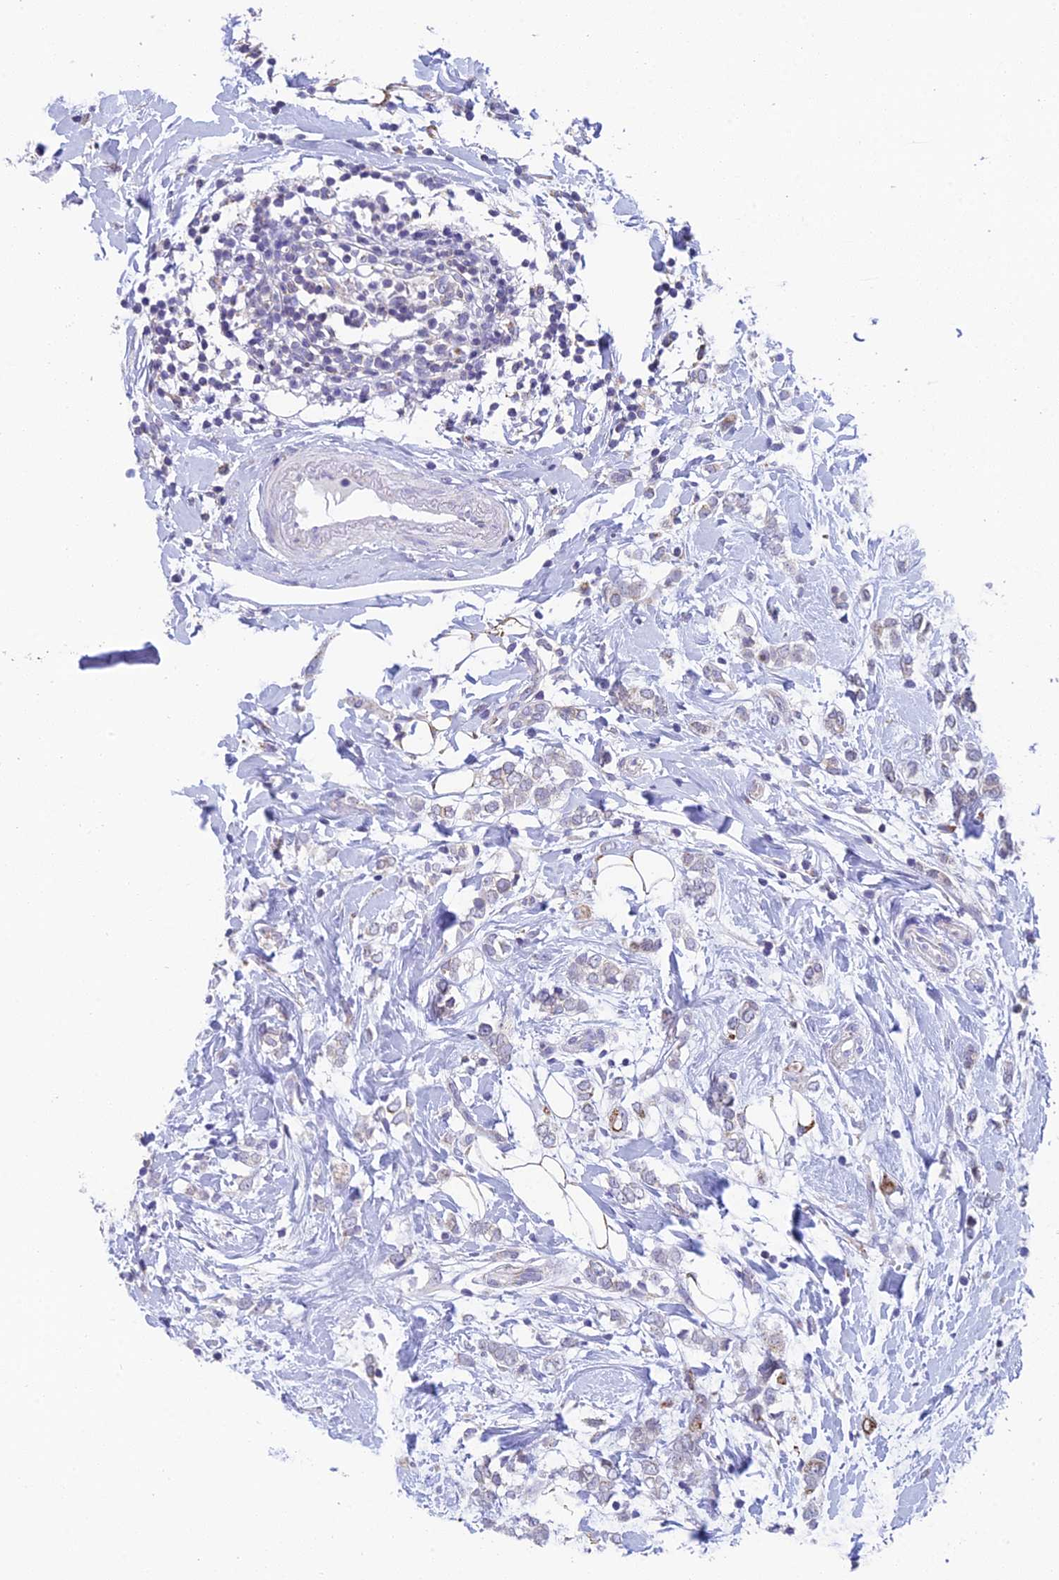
{"staining": {"intensity": "negative", "quantity": "none", "location": "none"}, "tissue": "breast cancer", "cell_type": "Tumor cells", "image_type": "cancer", "snomed": [{"axis": "morphology", "description": "Normal tissue, NOS"}, {"axis": "morphology", "description": "Lobular carcinoma"}, {"axis": "topography", "description": "Breast"}], "caption": "IHC histopathology image of neoplastic tissue: human breast lobular carcinoma stained with DAB exhibits no significant protein staining in tumor cells.", "gene": "REXO5", "patient": {"sex": "female", "age": 47}}